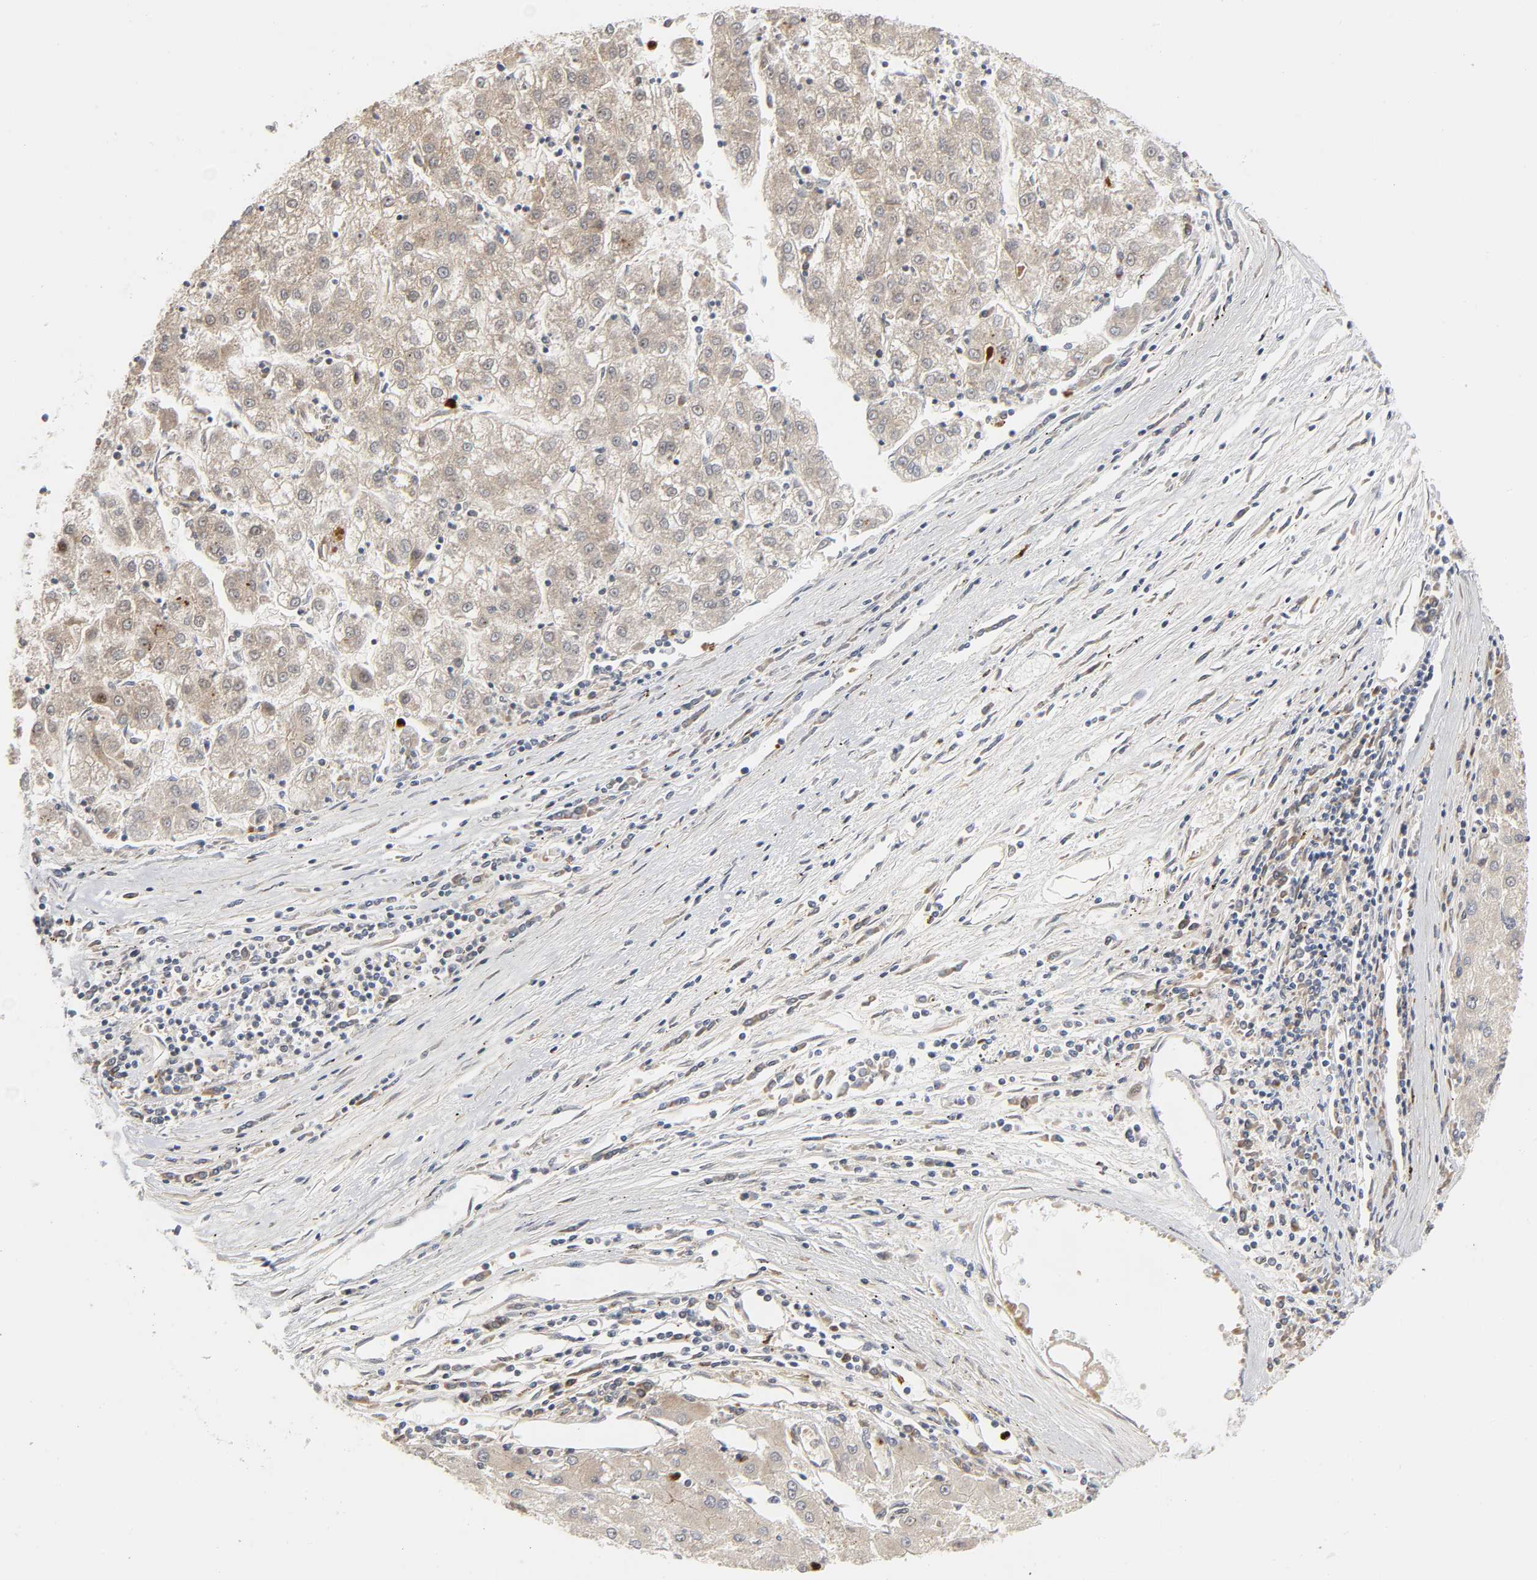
{"staining": {"intensity": "moderate", "quantity": ">75%", "location": "cytoplasmic/membranous"}, "tissue": "liver cancer", "cell_type": "Tumor cells", "image_type": "cancer", "snomed": [{"axis": "morphology", "description": "Carcinoma, Hepatocellular, NOS"}, {"axis": "topography", "description": "Liver"}], "caption": "Hepatocellular carcinoma (liver) tissue displays moderate cytoplasmic/membranous staining in approximately >75% of tumor cells", "gene": "FAM118A", "patient": {"sex": "male", "age": 72}}